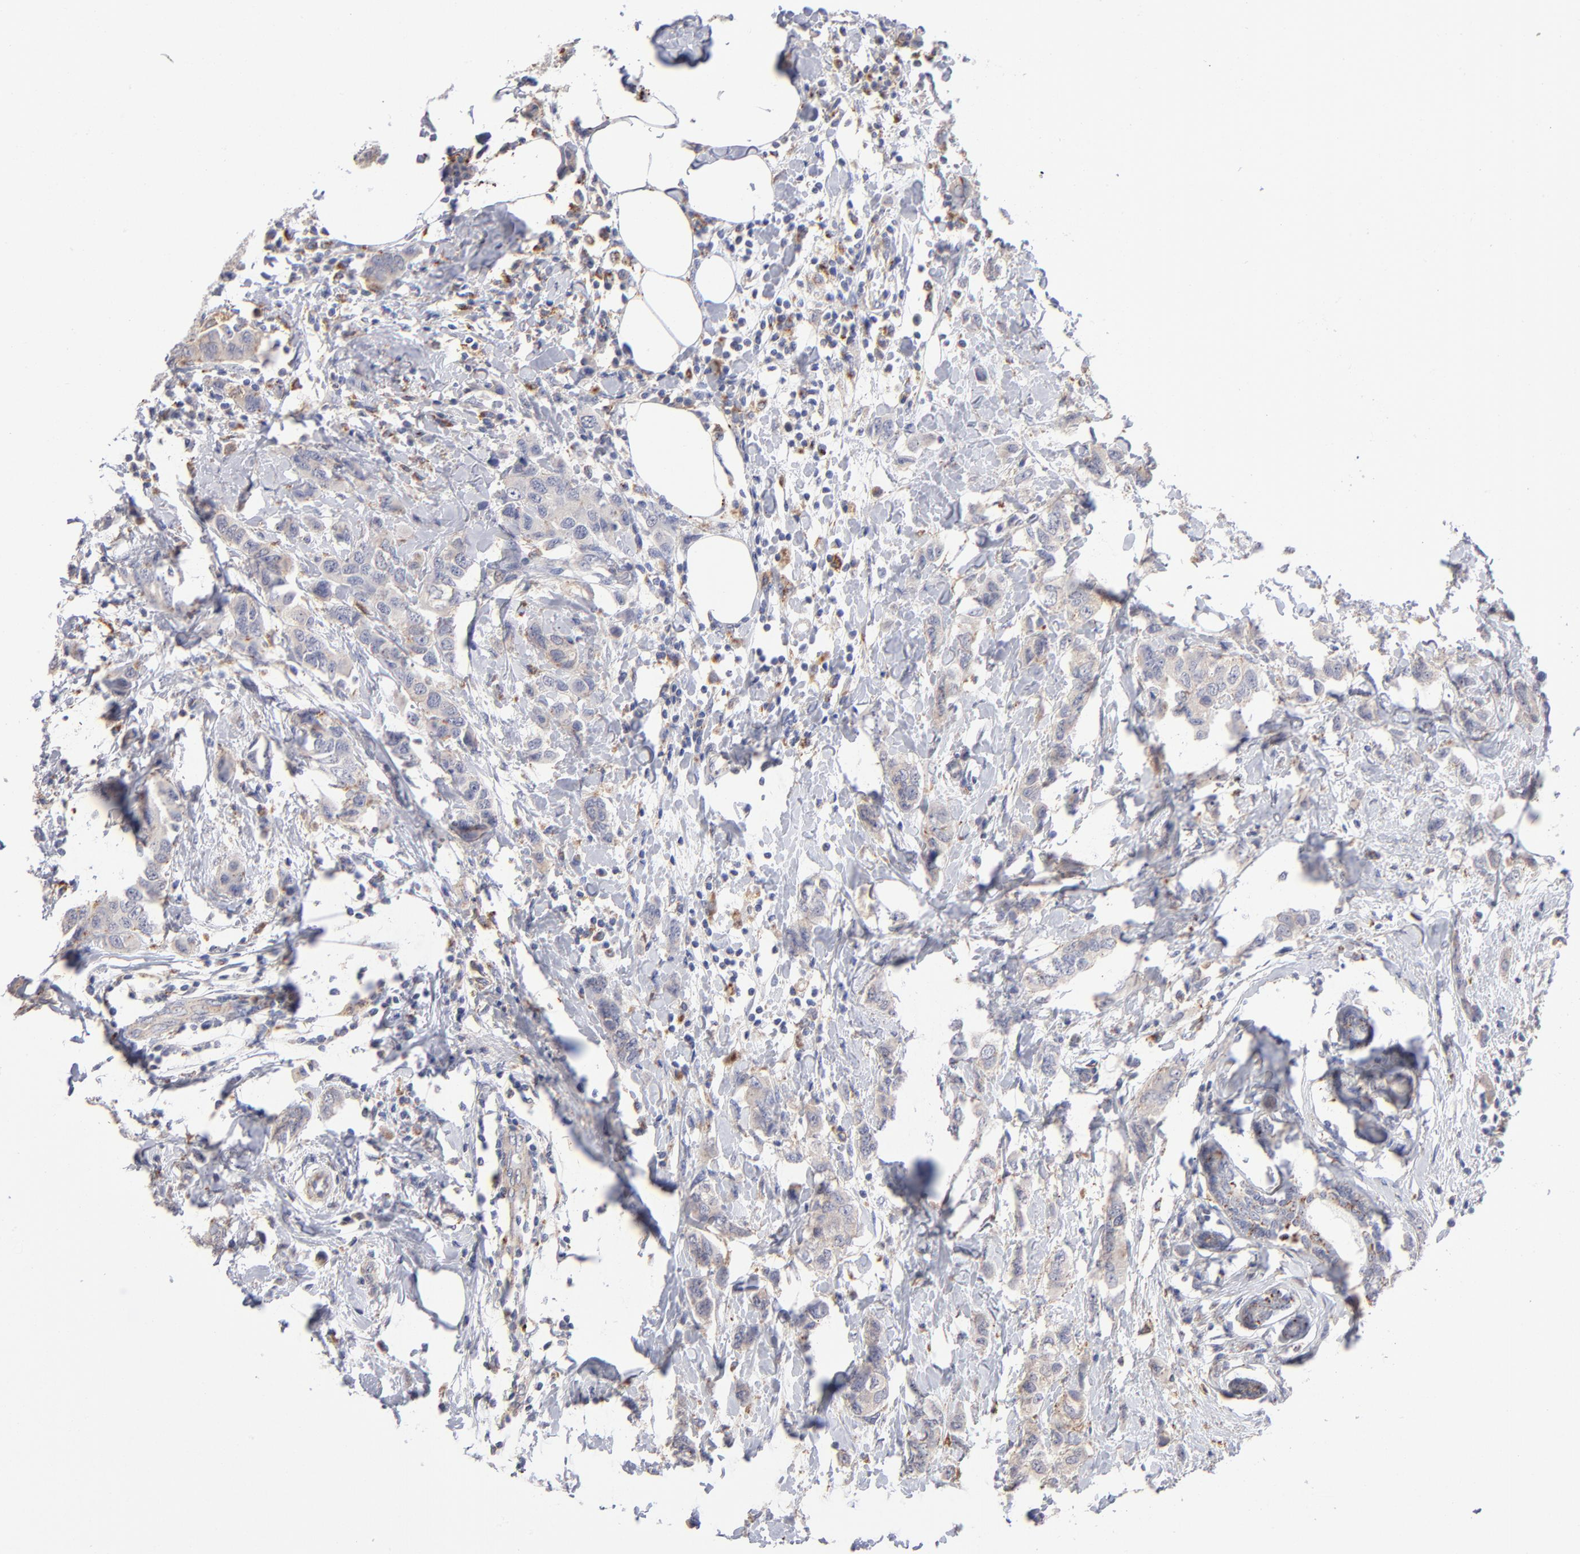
{"staining": {"intensity": "weak", "quantity": ">75%", "location": "cytoplasmic/membranous"}, "tissue": "breast cancer", "cell_type": "Tumor cells", "image_type": "cancer", "snomed": [{"axis": "morphology", "description": "Normal tissue, NOS"}, {"axis": "morphology", "description": "Duct carcinoma"}, {"axis": "topography", "description": "Breast"}], "caption": "Protein staining demonstrates weak cytoplasmic/membranous expression in about >75% of tumor cells in breast cancer (invasive ductal carcinoma). The staining is performed using DAB brown chromogen to label protein expression. The nuclei are counter-stained blue using hematoxylin.", "gene": "RRAGB", "patient": {"sex": "female", "age": 50}}